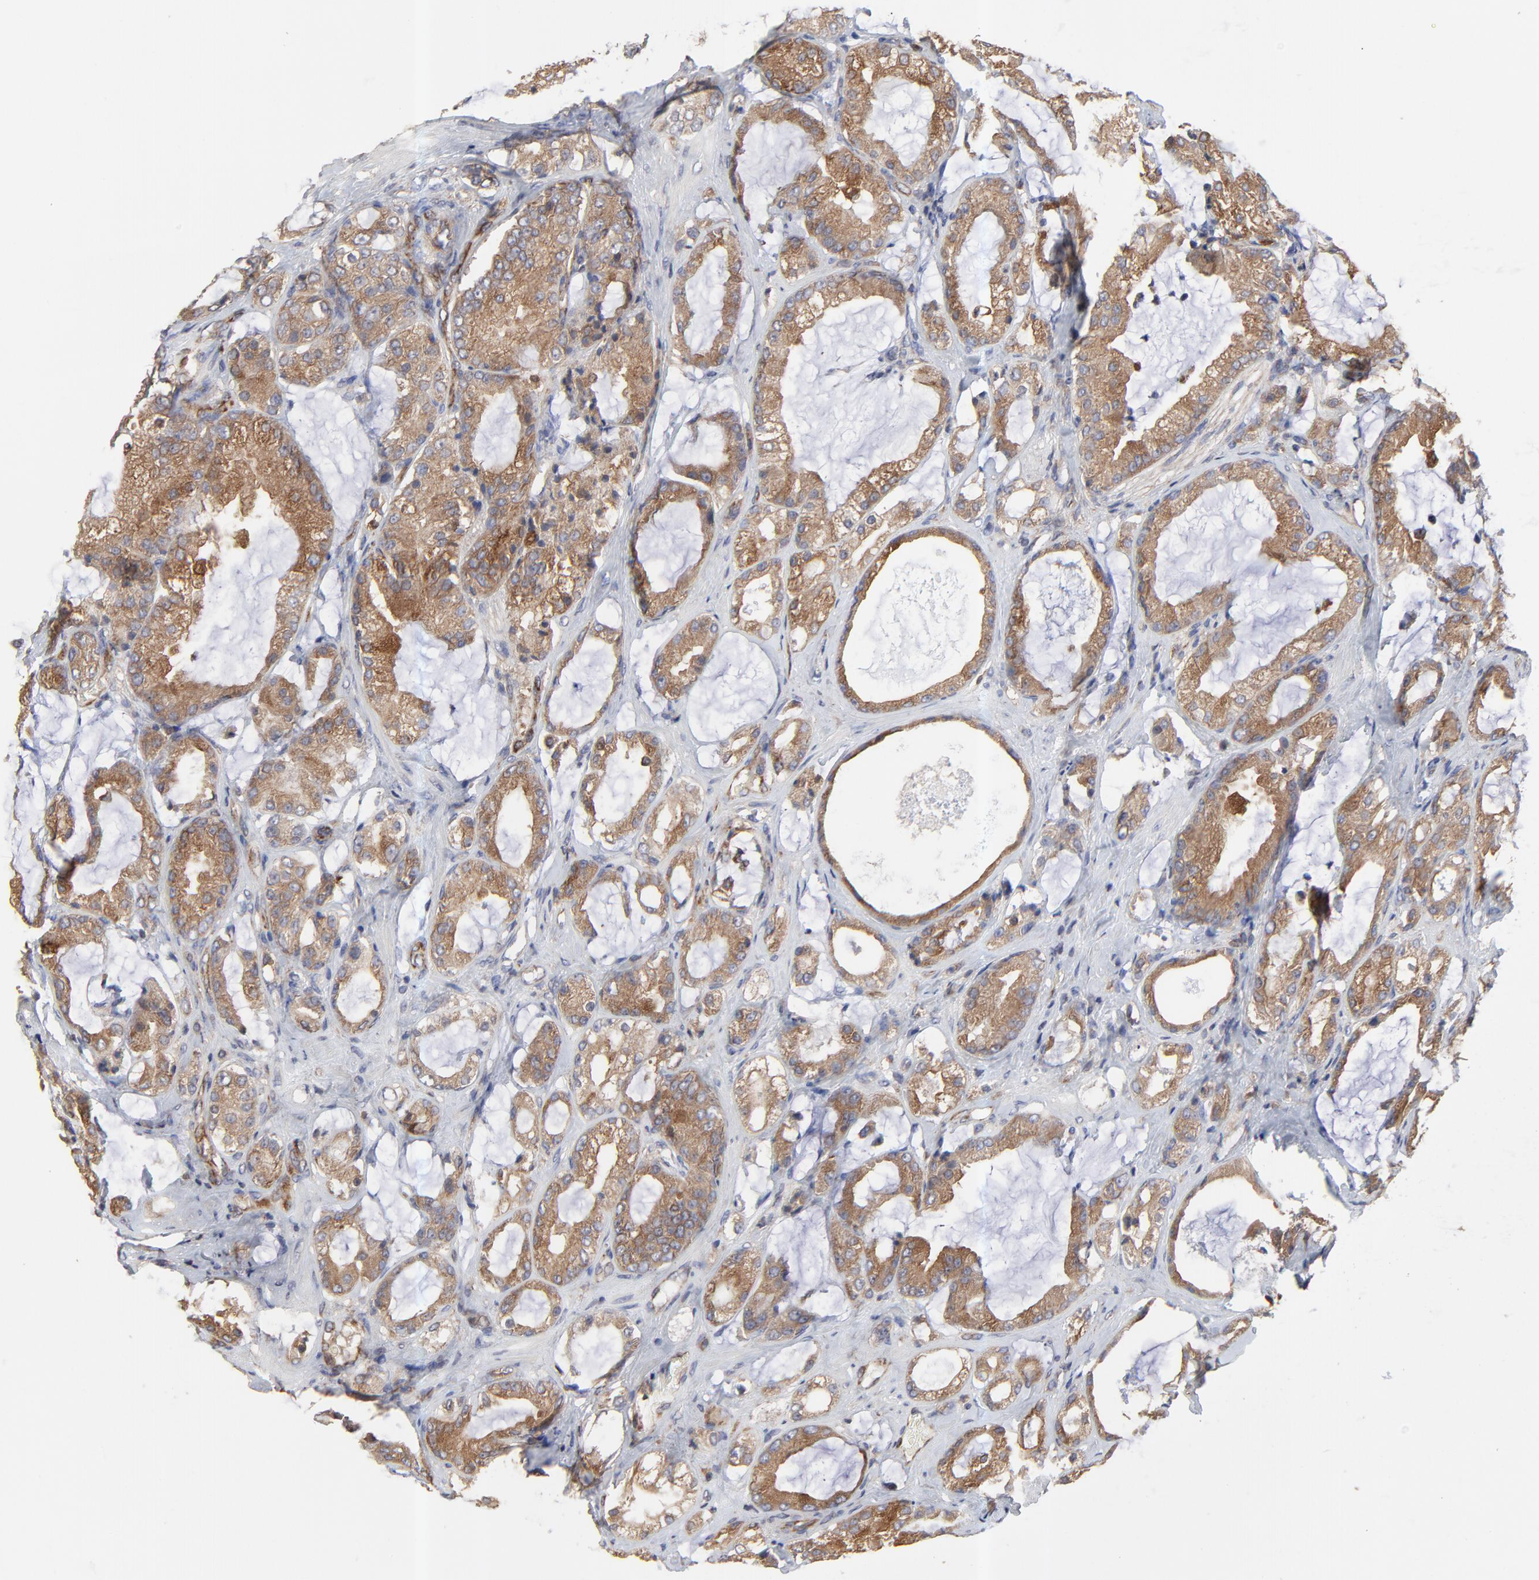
{"staining": {"intensity": "strong", "quantity": ">75%", "location": "cytoplasmic/membranous"}, "tissue": "prostate cancer", "cell_type": "Tumor cells", "image_type": "cancer", "snomed": [{"axis": "morphology", "description": "Adenocarcinoma, Medium grade"}, {"axis": "topography", "description": "Prostate"}], "caption": "Prostate medium-grade adenocarcinoma stained with a protein marker reveals strong staining in tumor cells.", "gene": "RAB9A", "patient": {"sex": "male", "age": 70}}